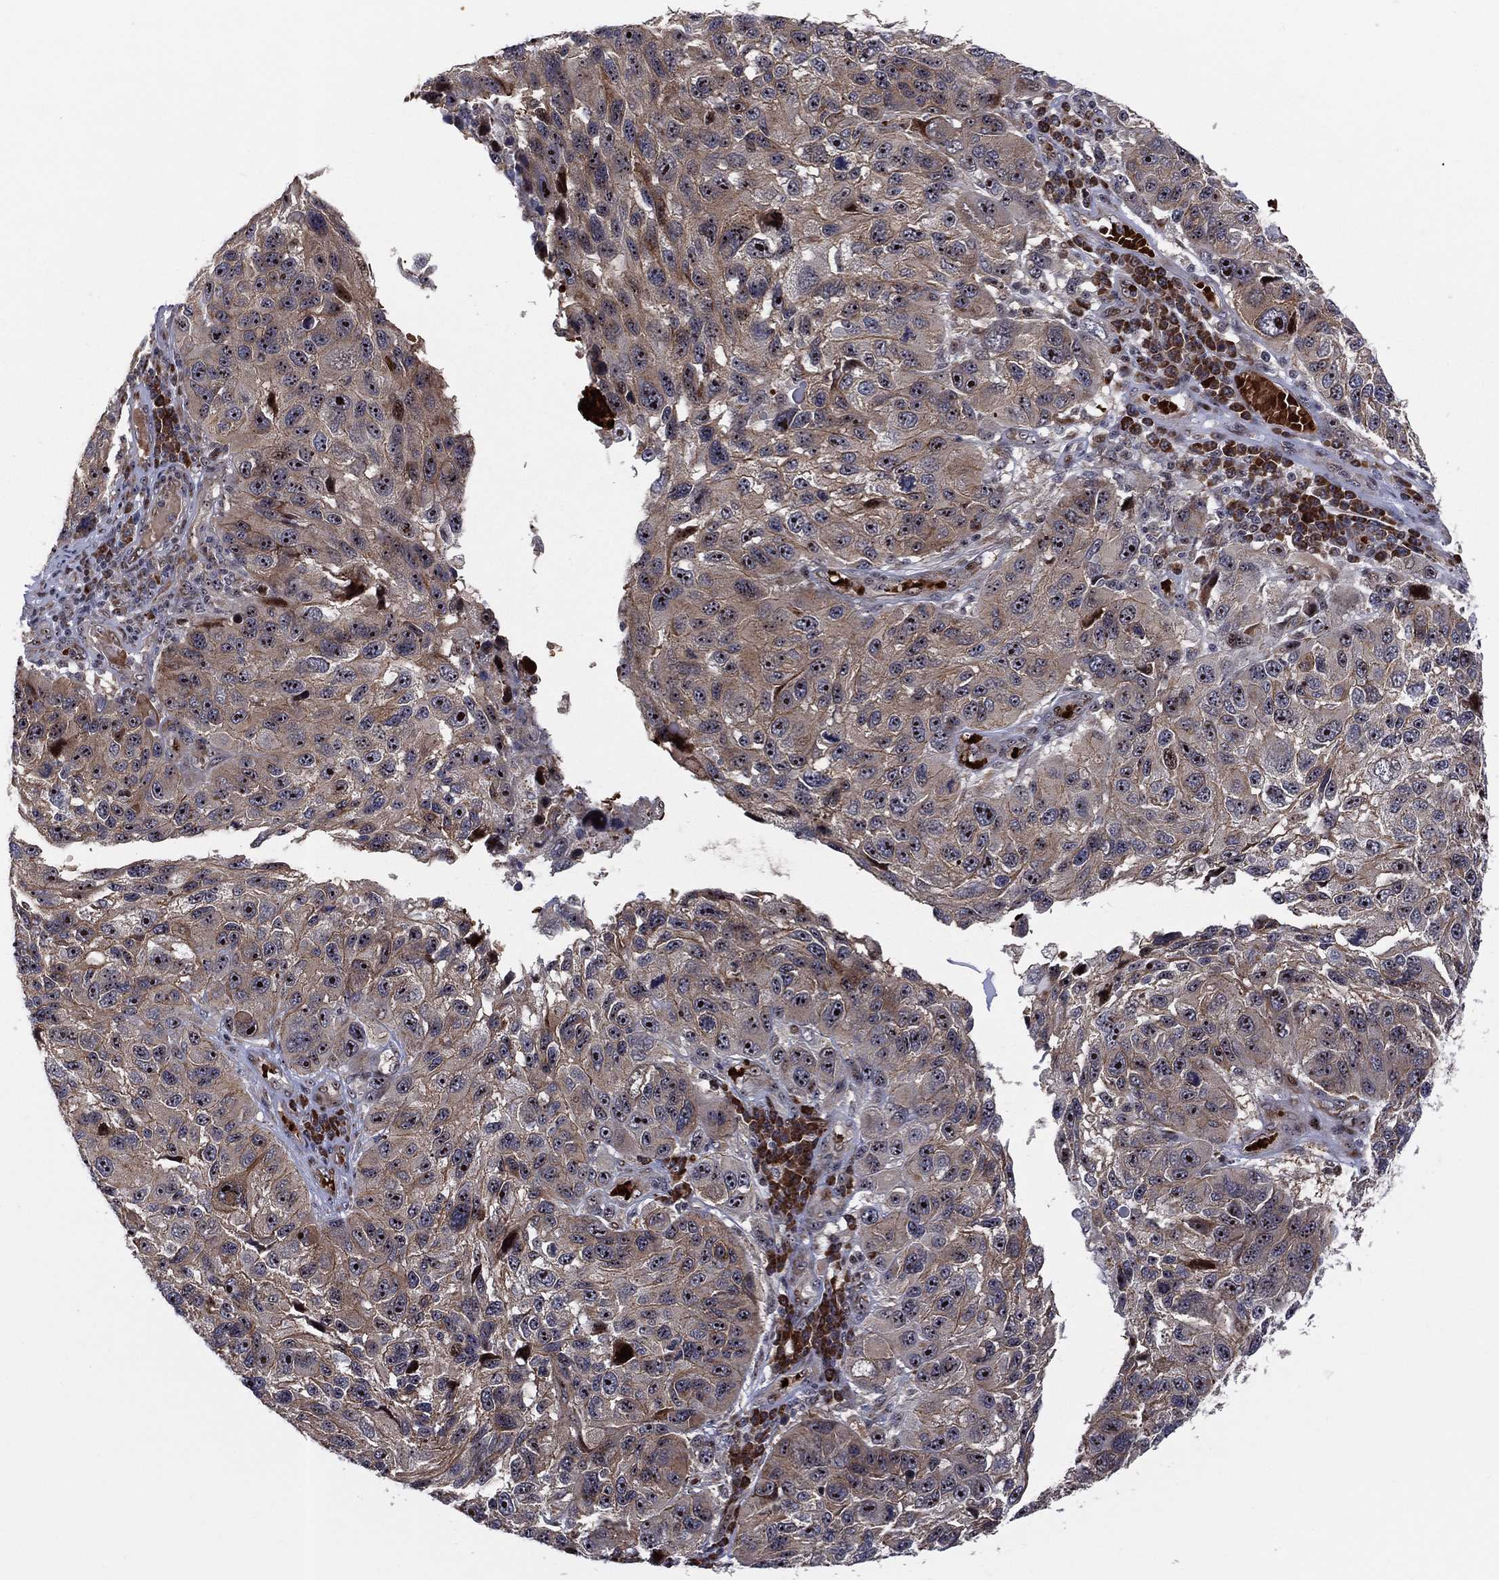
{"staining": {"intensity": "strong", "quantity": "25%-75%", "location": "cytoplasmic/membranous,nuclear"}, "tissue": "melanoma", "cell_type": "Tumor cells", "image_type": "cancer", "snomed": [{"axis": "morphology", "description": "Malignant melanoma, NOS"}, {"axis": "topography", "description": "Skin"}], "caption": "DAB immunohistochemical staining of malignant melanoma shows strong cytoplasmic/membranous and nuclear protein positivity in about 25%-75% of tumor cells. Using DAB (brown) and hematoxylin (blue) stains, captured at high magnification using brightfield microscopy.", "gene": "VHL", "patient": {"sex": "male", "age": 53}}